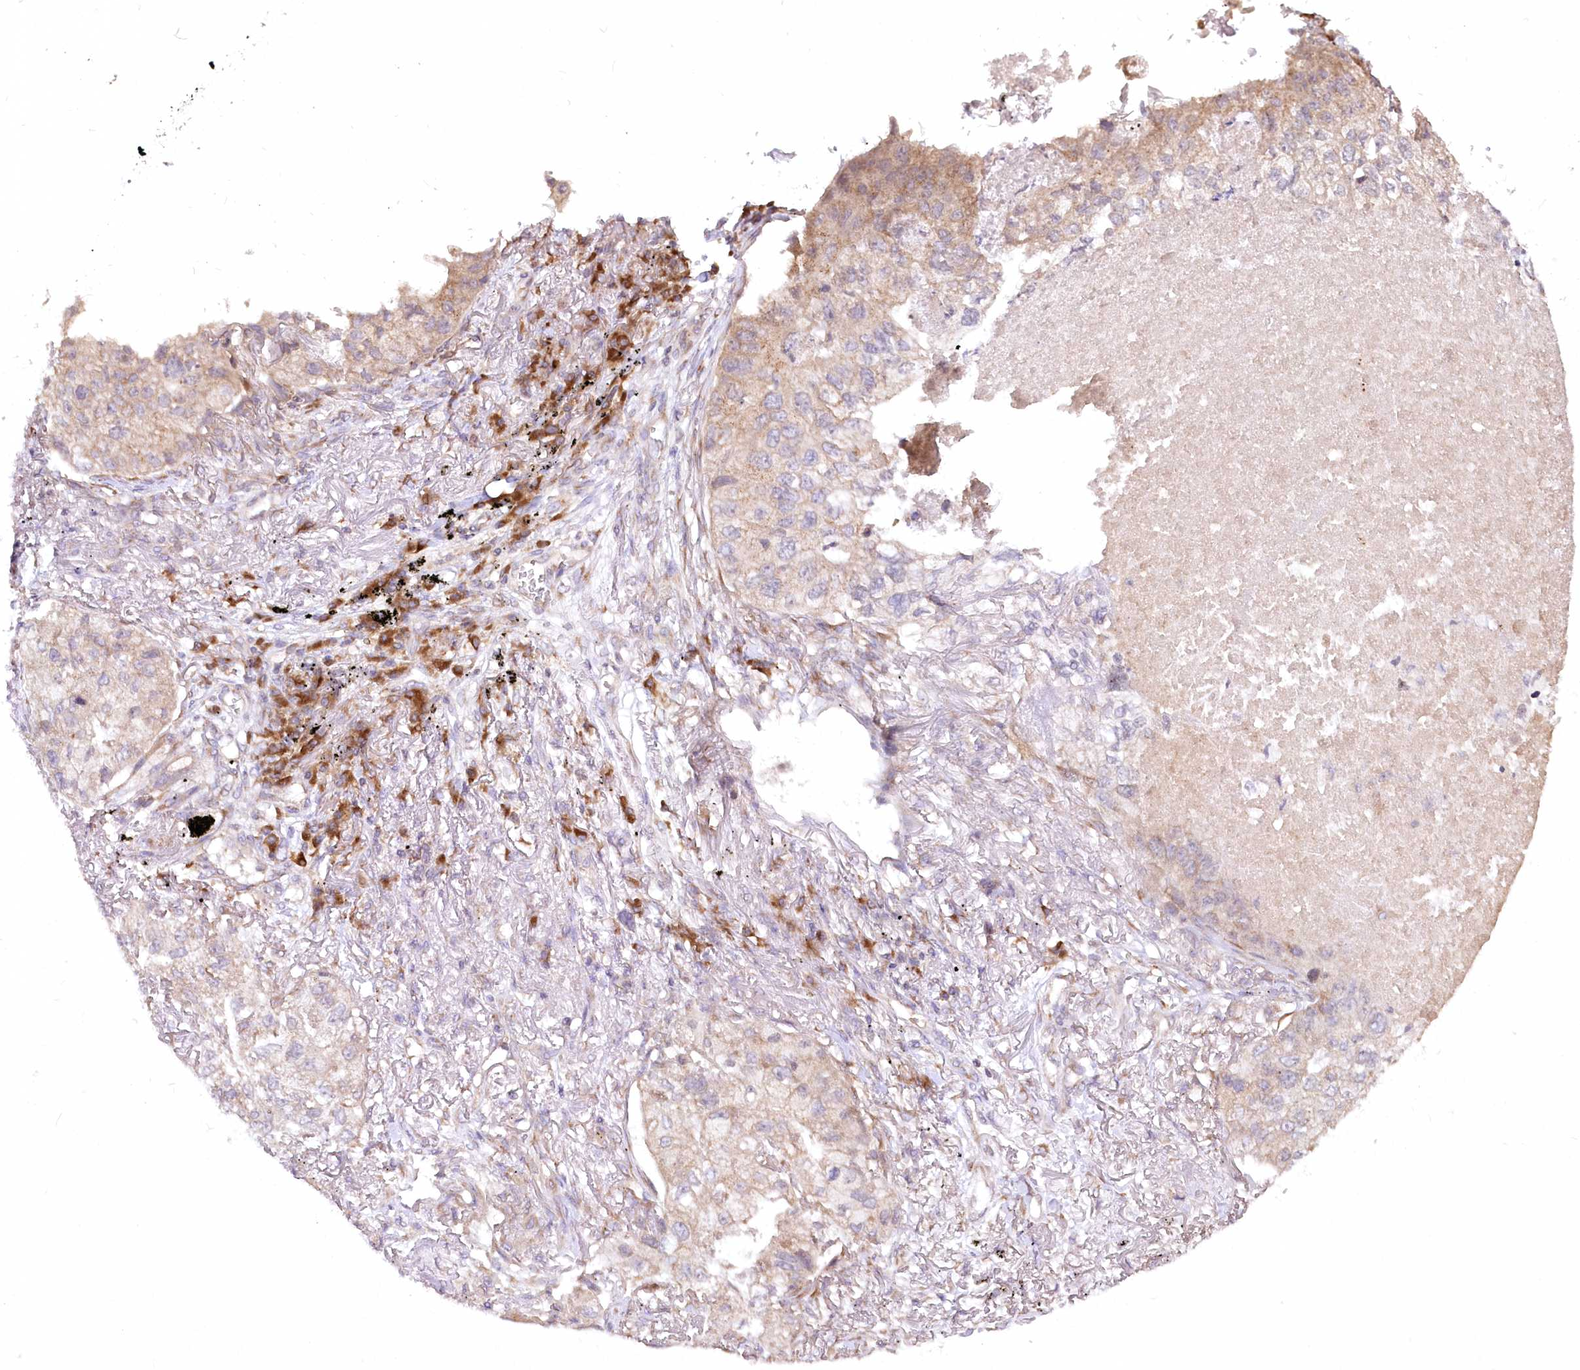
{"staining": {"intensity": "weak", "quantity": "<25%", "location": "cytoplasmic/membranous"}, "tissue": "lung cancer", "cell_type": "Tumor cells", "image_type": "cancer", "snomed": [{"axis": "morphology", "description": "Adenocarcinoma, NOS"}, {"axis": "topography", "description": "Lung"}], "caption": "The image reveals no staining of tumor cells in lung cancer.", "gene": "STT3B", "patient": {"sex": "male", "age": 65}}